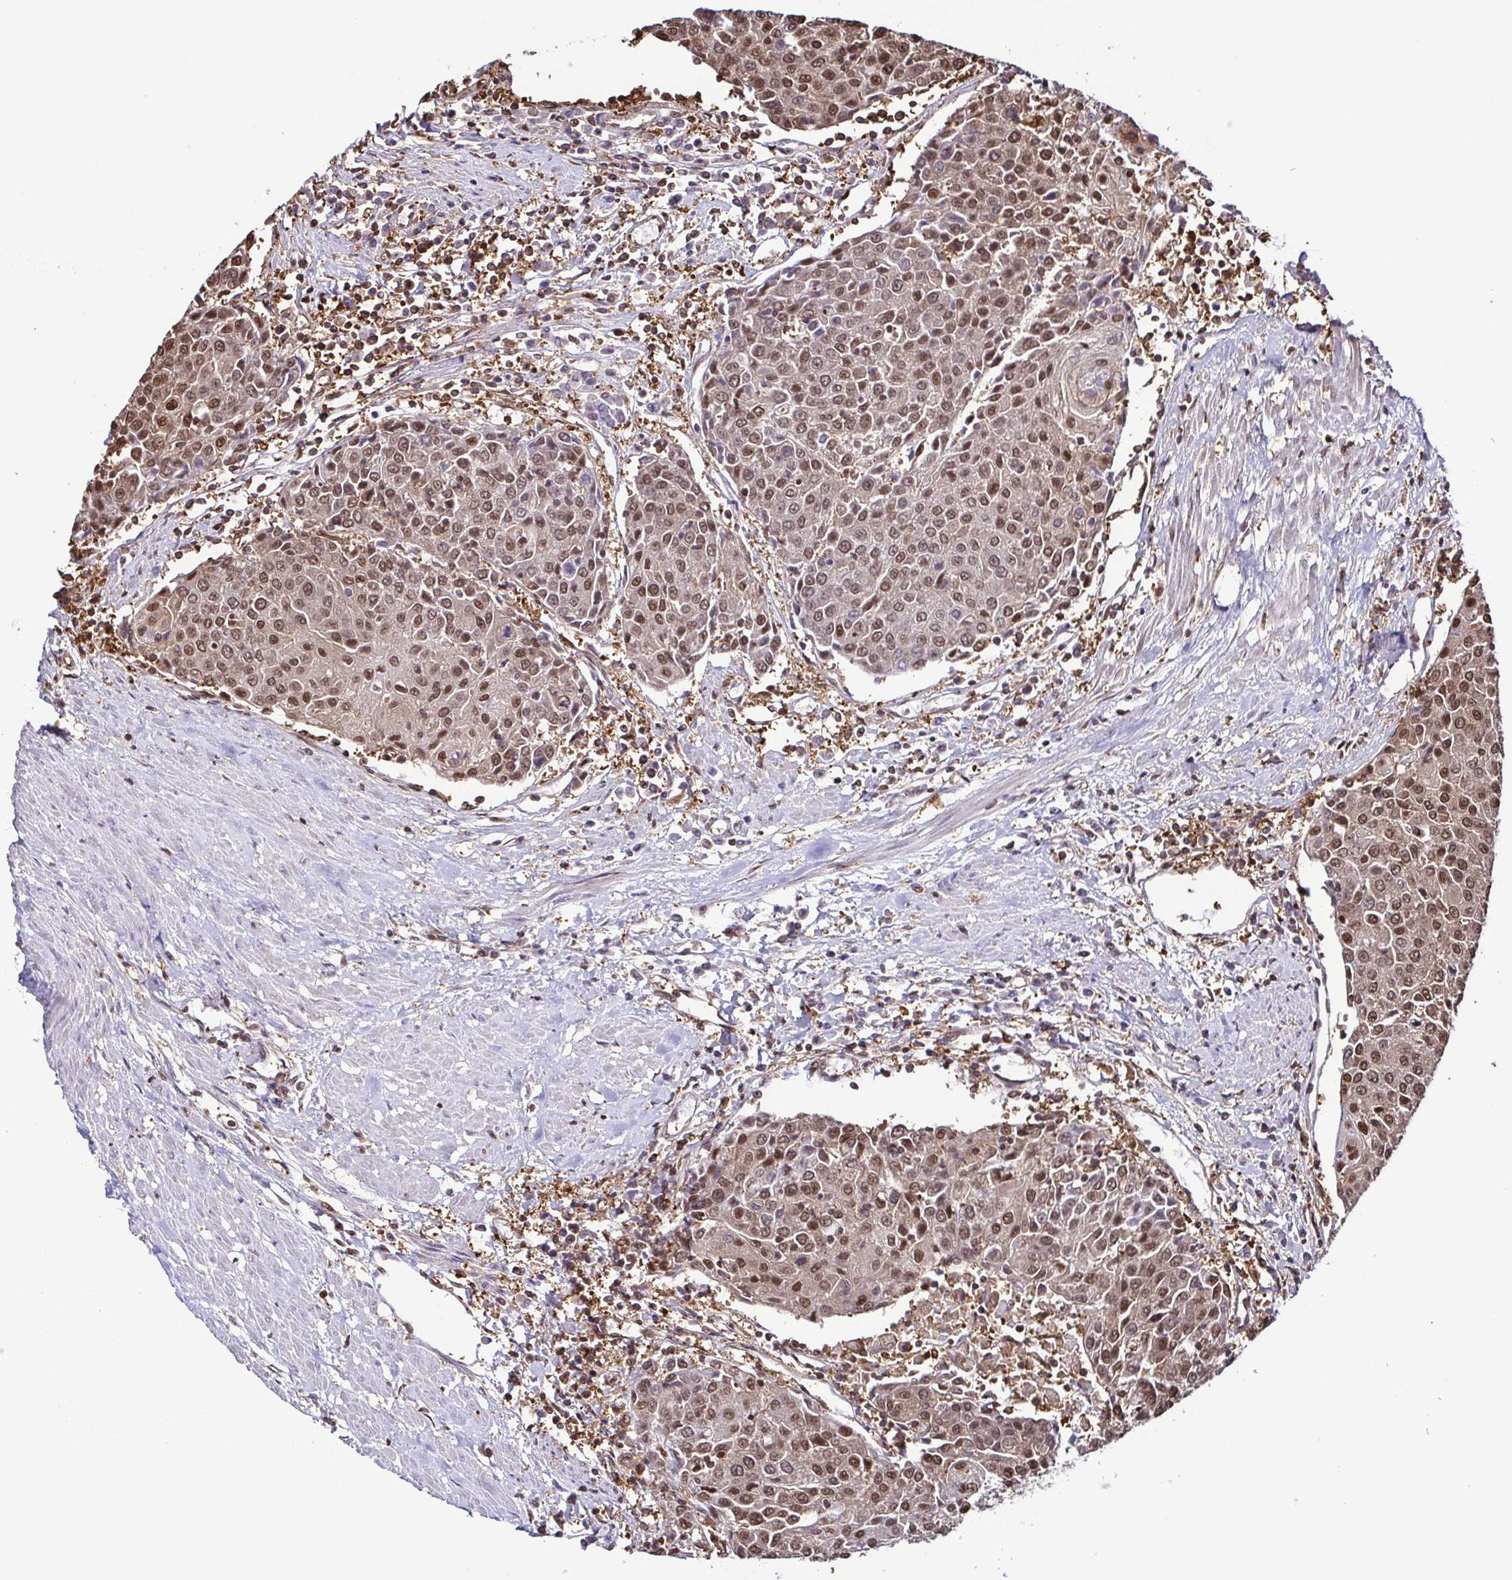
{"staining": {"intensity": "moderate", "quantity": ">75%", "location": "nuclear"}, "tissue": "urothelial cancer", "cell_type": "Tumor cells", "image_type": "cancer", "snomed": [{"axis": "morphology", "description": "Urothelial carcinoma, High grade"}, {"axis": "topography", "description": "Urinary bladder"}], "caption": "Protein staining of urothelial cancer tissue demonstrates moderate nuclear staining in about >75% of tumor cells.", "gene": "PSMB9", "patient": {"sex": "female", "age": 85}}